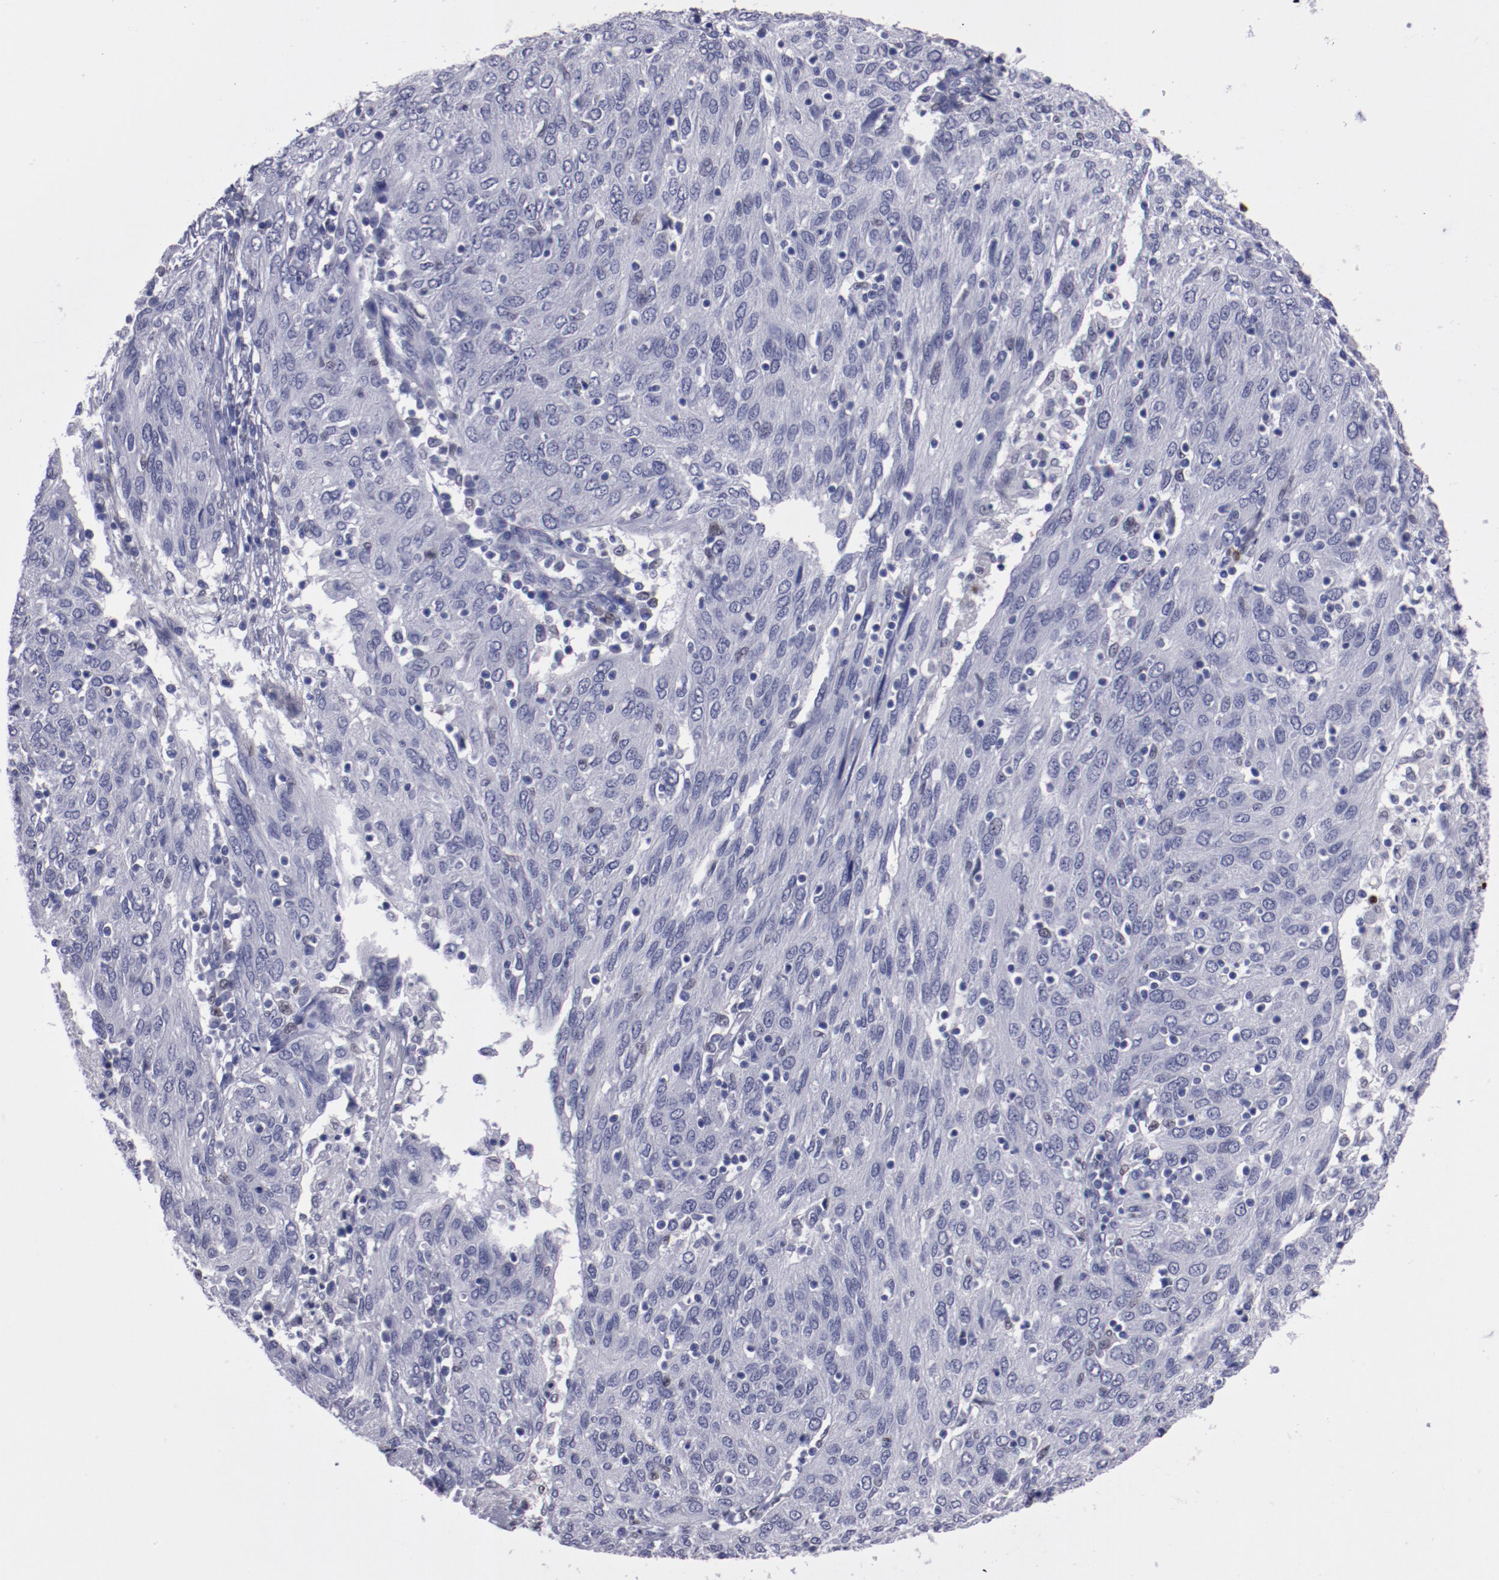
{"staining": {"intensity": "negative", "quantity": "none", "location": "none"}, "tissue": "ovarian cancer", "cell_type": "Tumor cells", "image_type": "cancer", "snomed": [{"axis": "morphology", "description": "Carcinoma, endometroid"}, {"axis": "topography", "description": "Ovary"}], "caption": "Endometroid carcinoma (ovarian) stained for a protein using immunohistochemistry (IHC) displays no staining tumor cells.", "gene": "IRF8", "patient": {"sex": "female", "age": 50}}